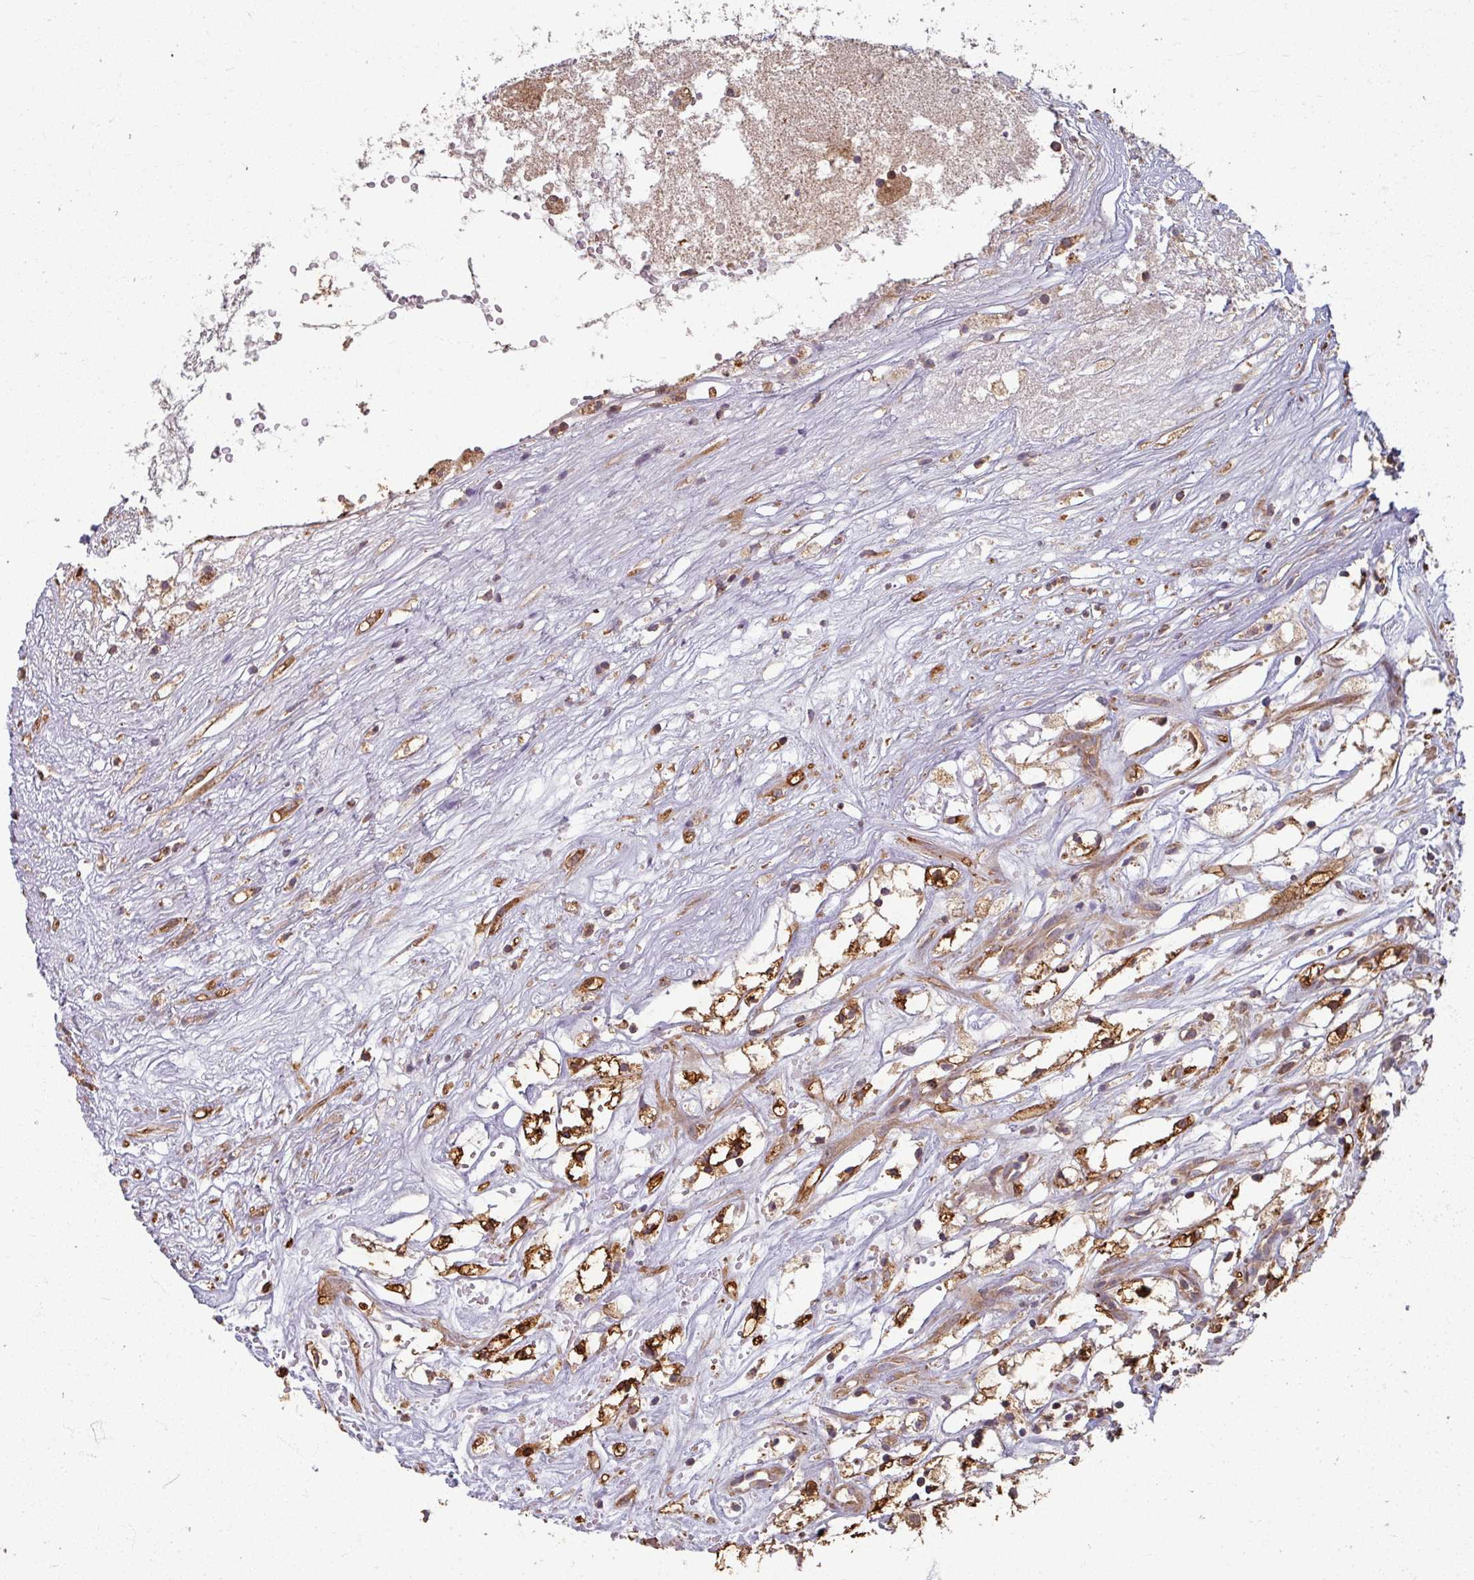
{"staining": {"intensity": "strong", "quantity": "25%-75%", "location": "cytoplasmic/membranous"}, "tissue": "renal cancer", "cell_type": "Tumor cells", "image_type": "cancer", "snomed": [{"axis": "morphology", "description": "Adenocarcinoma, NOS"}, {"axis": "topography", "description": "Kidney"}], "caption": "IHC histopathology image of adenocarcinoma (renal) stained for a protein (brown), which exhibits high levels of strong cytoplasmic/membranous expression in approximately 25%-75% of tumor cells.", "gene": "CCDC68", "patient": {"sex": "male", "age": 59}}